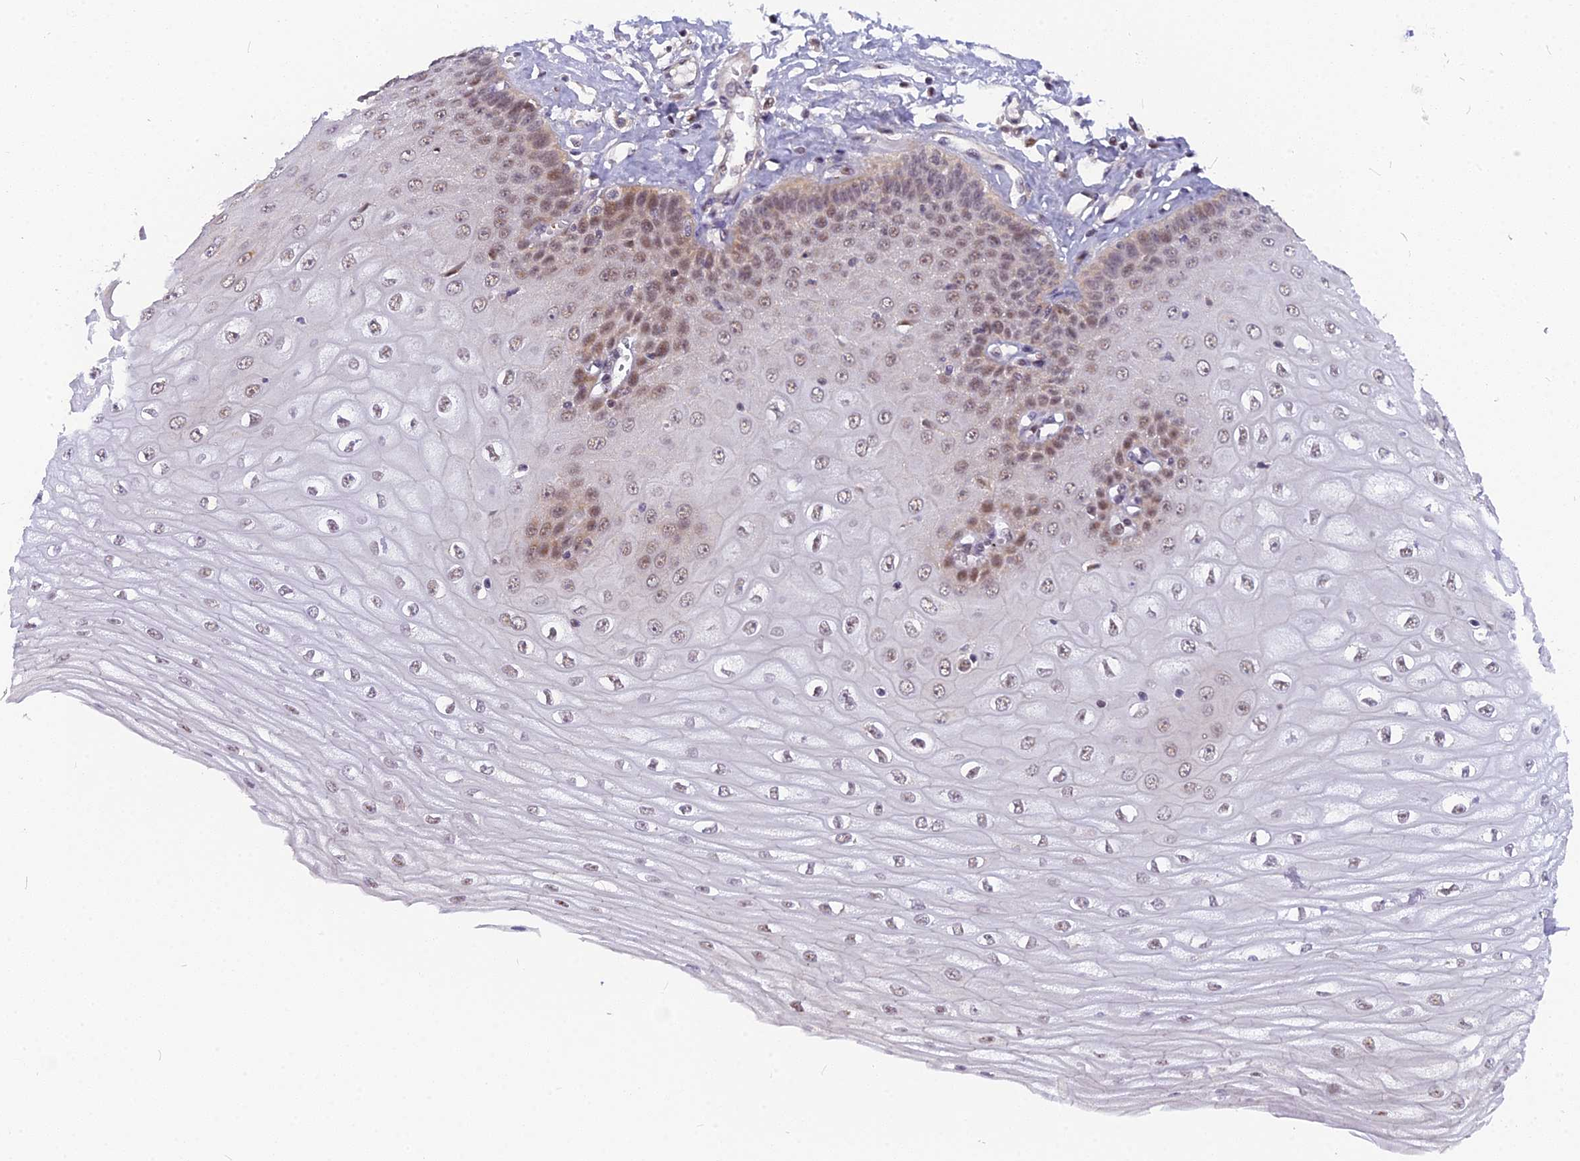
{"staining": {"intensity": "moderate", "quantity": "25%-75%", "location": "cytoplasmic/membranous,nuclear"}, "tissue": "esophagus", "cell_type": "Squamous epithelial cells", "image_type": "normal", "snomed": [{"axis": "morphology", "description": "Normal tissue, NOS"}, {"axis": "topography", "description": "Esophagus"}], "caption": "Squamous epithelial cells demonstrate moderate cytoplasmic/membranous,nuclear expression in about 25%-75% of cells in benign esophagus.", "gene": "CMC1", "patient": {"sex": "male", "age": 60}}